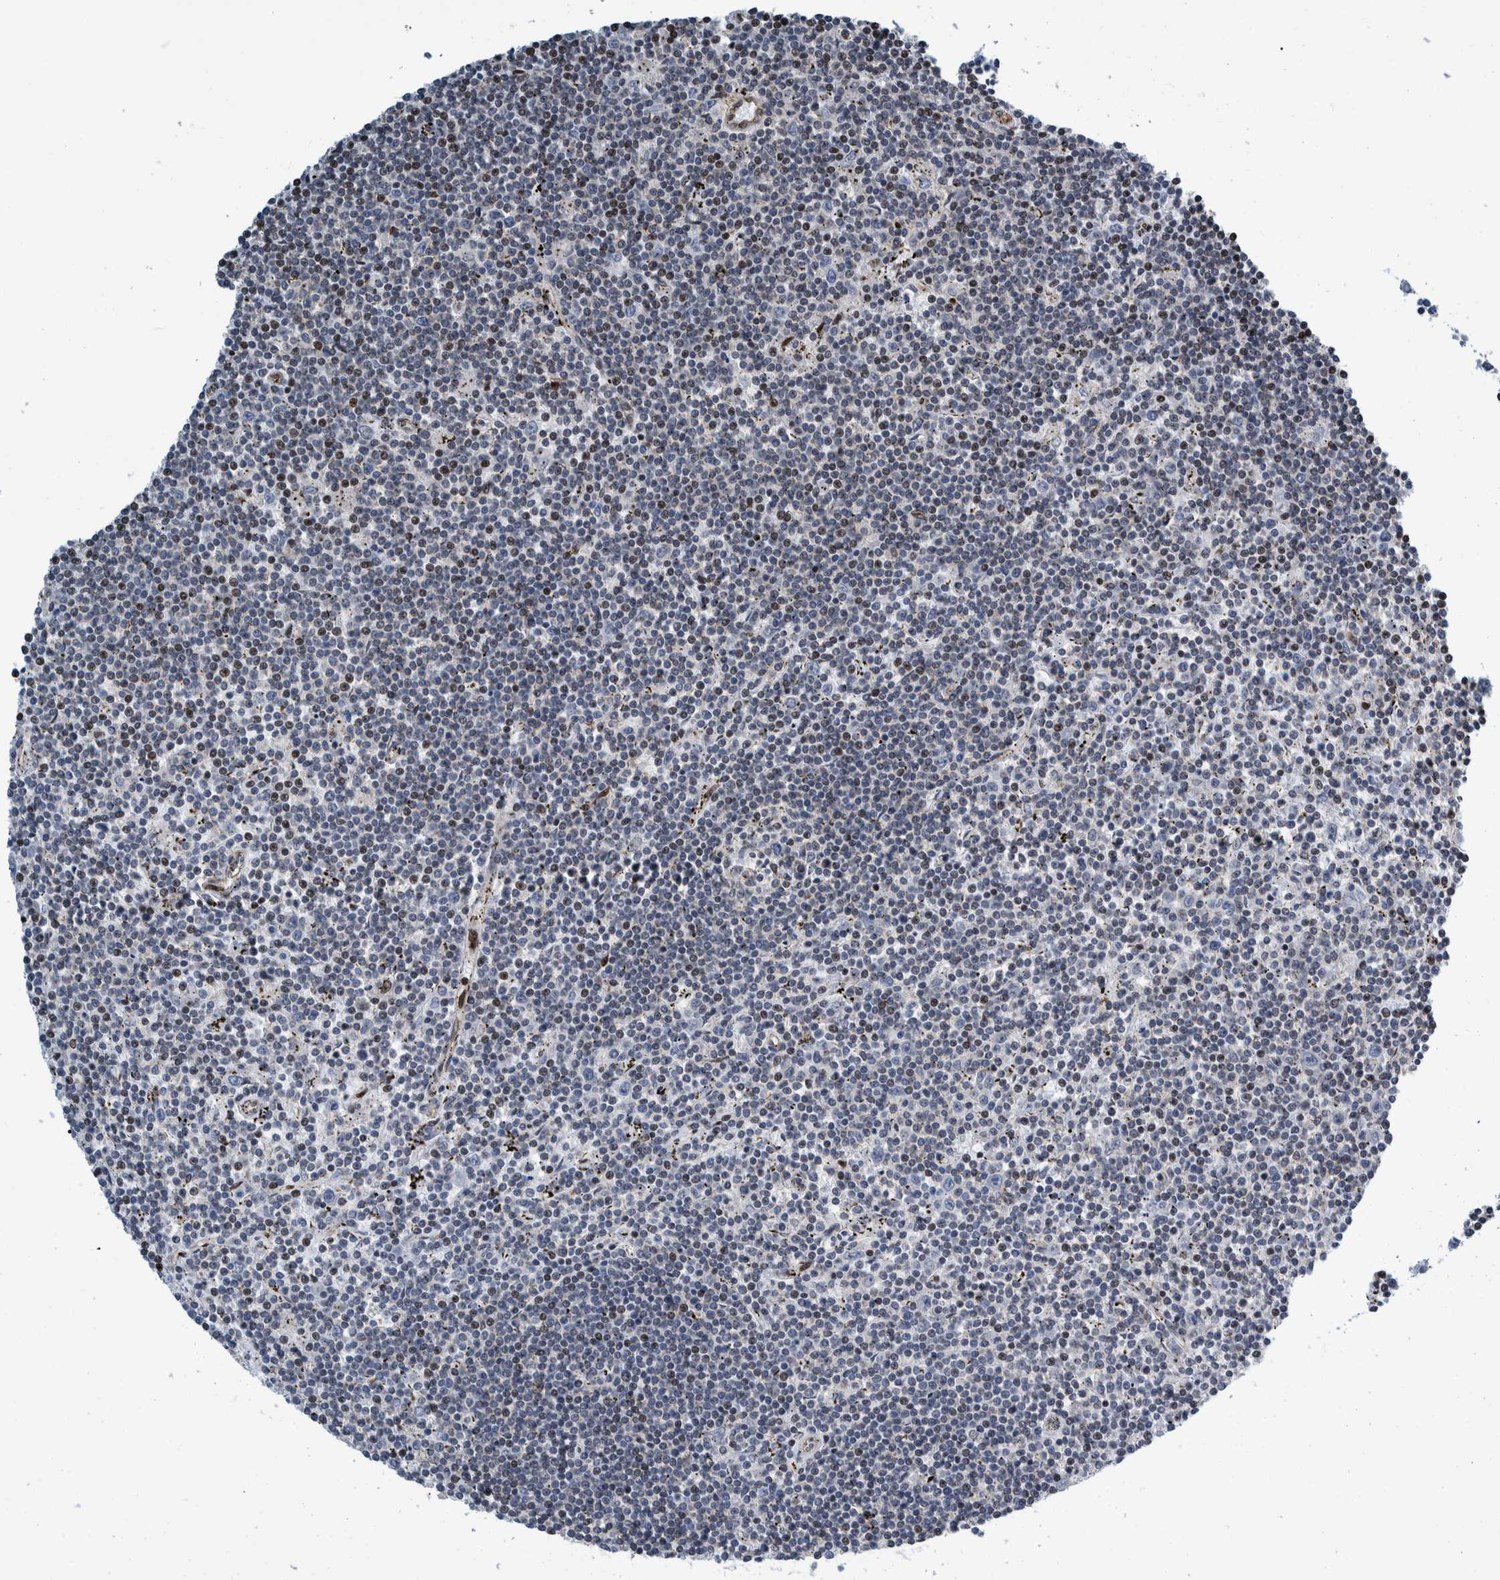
{"staining": {"intensity": "moderate", "quantity": "25%-75%", "location": "nuclear"}, "tissue": "lymphoma", "cell_type": "Tumor cells", "image_type": "cancer", "snomed": [{"axis": "morphology", "description": "Malignant lymphoma, non-Hodgkin's type, Low grade"}, {"axis": "topography", "description": "Spleen"}], "caption": "Immunohistochemical staining of low-grade malignant lymphoma, non-Hodgkin's type displays moderate nuclear protein positivity in about 25%-75% of tumor cells.", "gene": "HEATR9", "patient": {"sex": "male", "age": 76}}